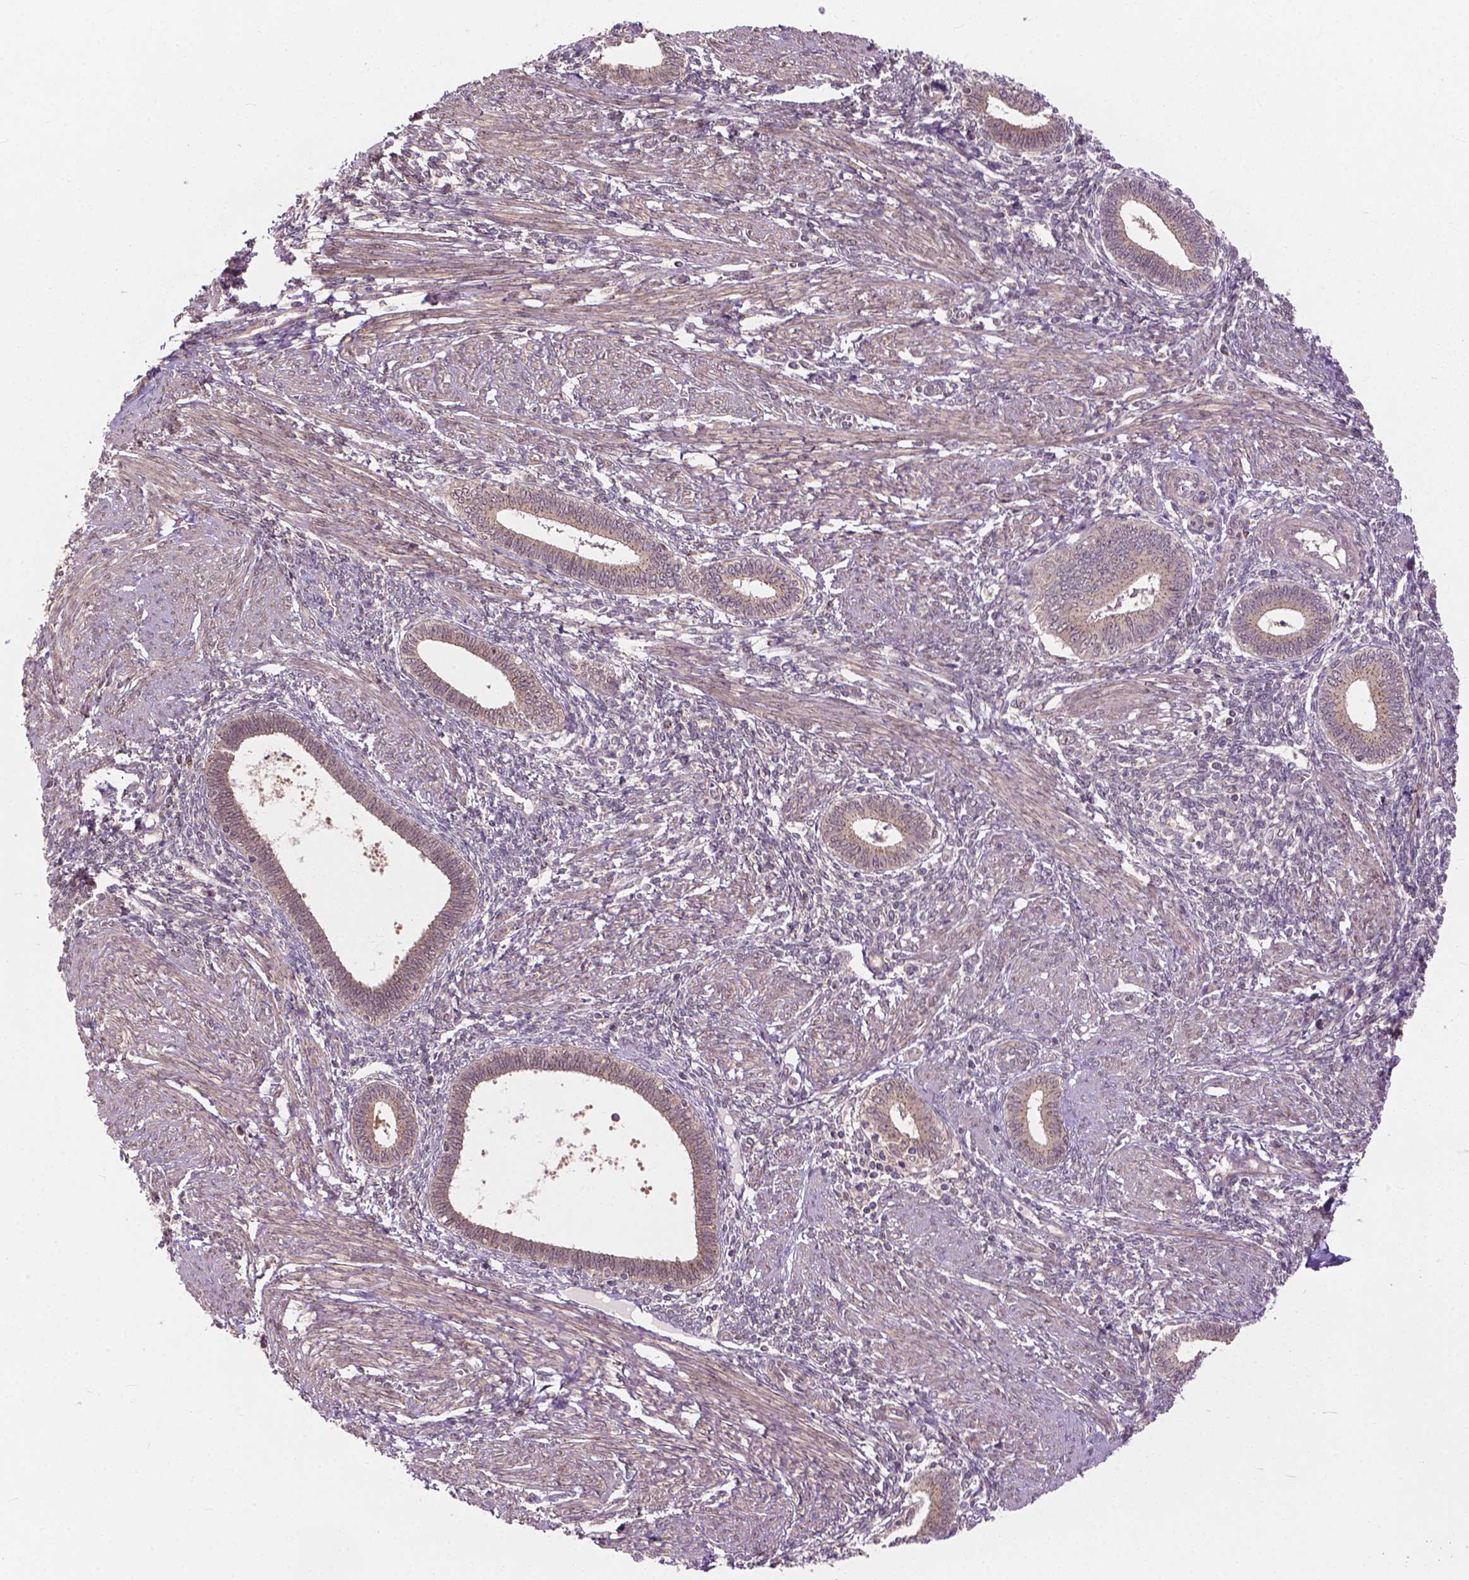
{"staining": {"intensity": "negative", "quantity": "none", "location": "none"}, "tissue": "endometrium", "cell_type": "Cells in endometrial stroma", "image_type": "normal", "snomed": [{"axis": "morphology", "description": "Normal tissue, NOS"}, {"axis": "topography", "description": "Endometrium"}], "caption": "An image of endometrium stained for a protein reveals no brown staining in cells in endometrial stroma.", "gene": "PPP1CB", "patient": {"sex": "female", "age": 42}}